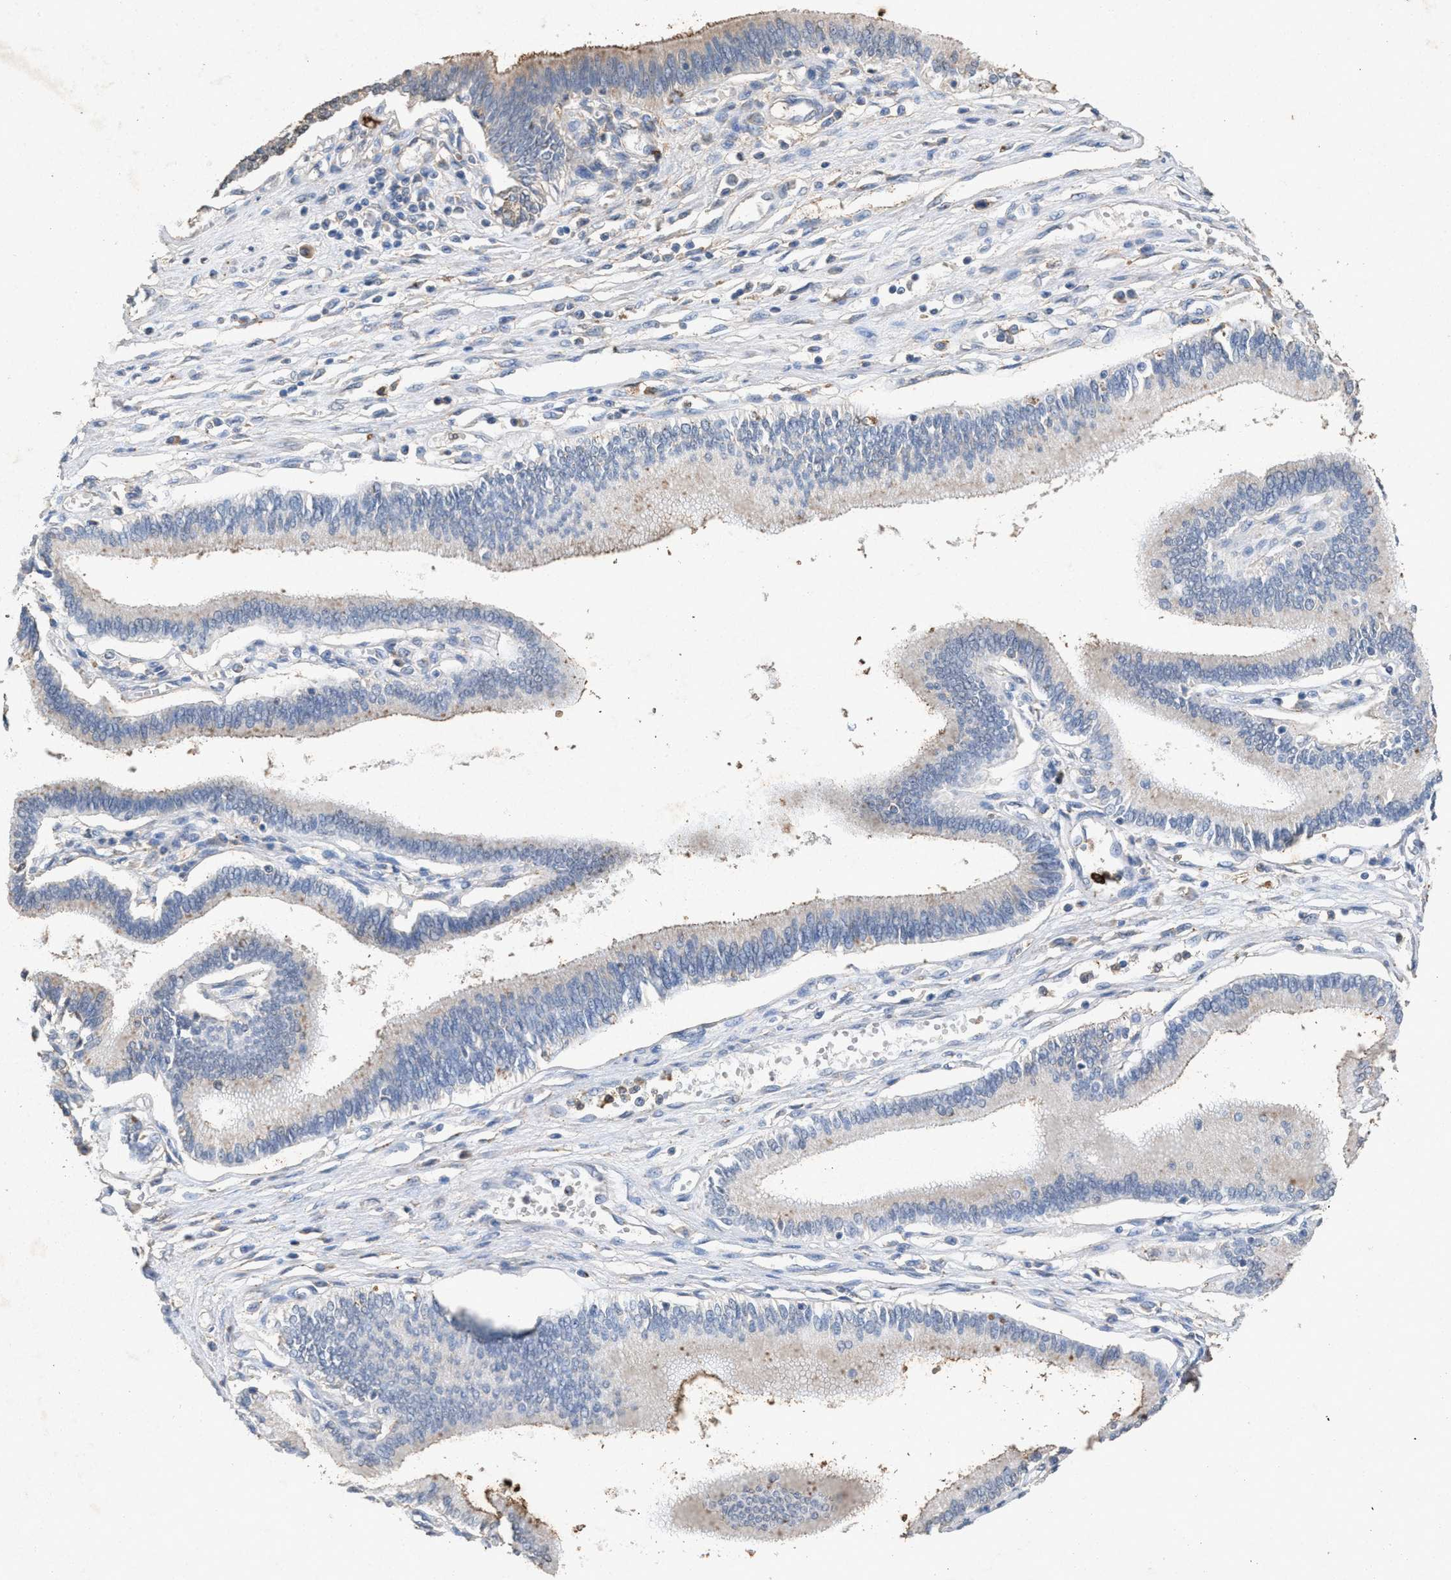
{"staining": {"intensity": "moderate", "quantity": "<25%", "location": "cytoplasmic/membranous"}, "tissue": "pancreatic cancer", "cell_type": "Tumor cells", "image_type": "cancer", "snomed": [{"axis": "morphology", "description": "Adenocarcinoma, NOS"}, {"axis": "topography", "description": "Pancreas"}], "caption": "Immunohistochemistry (IHC) (DAB) staining of human pancreatic cancer demonstrates moderate cytoplasmic/membranous protein positivity in about <25% of tumor cells. (Brightfield microscopy of DAB IHC at high magnification).", "gene": "LTB4R2", "patient": {"sex": "male", "age": 56}}